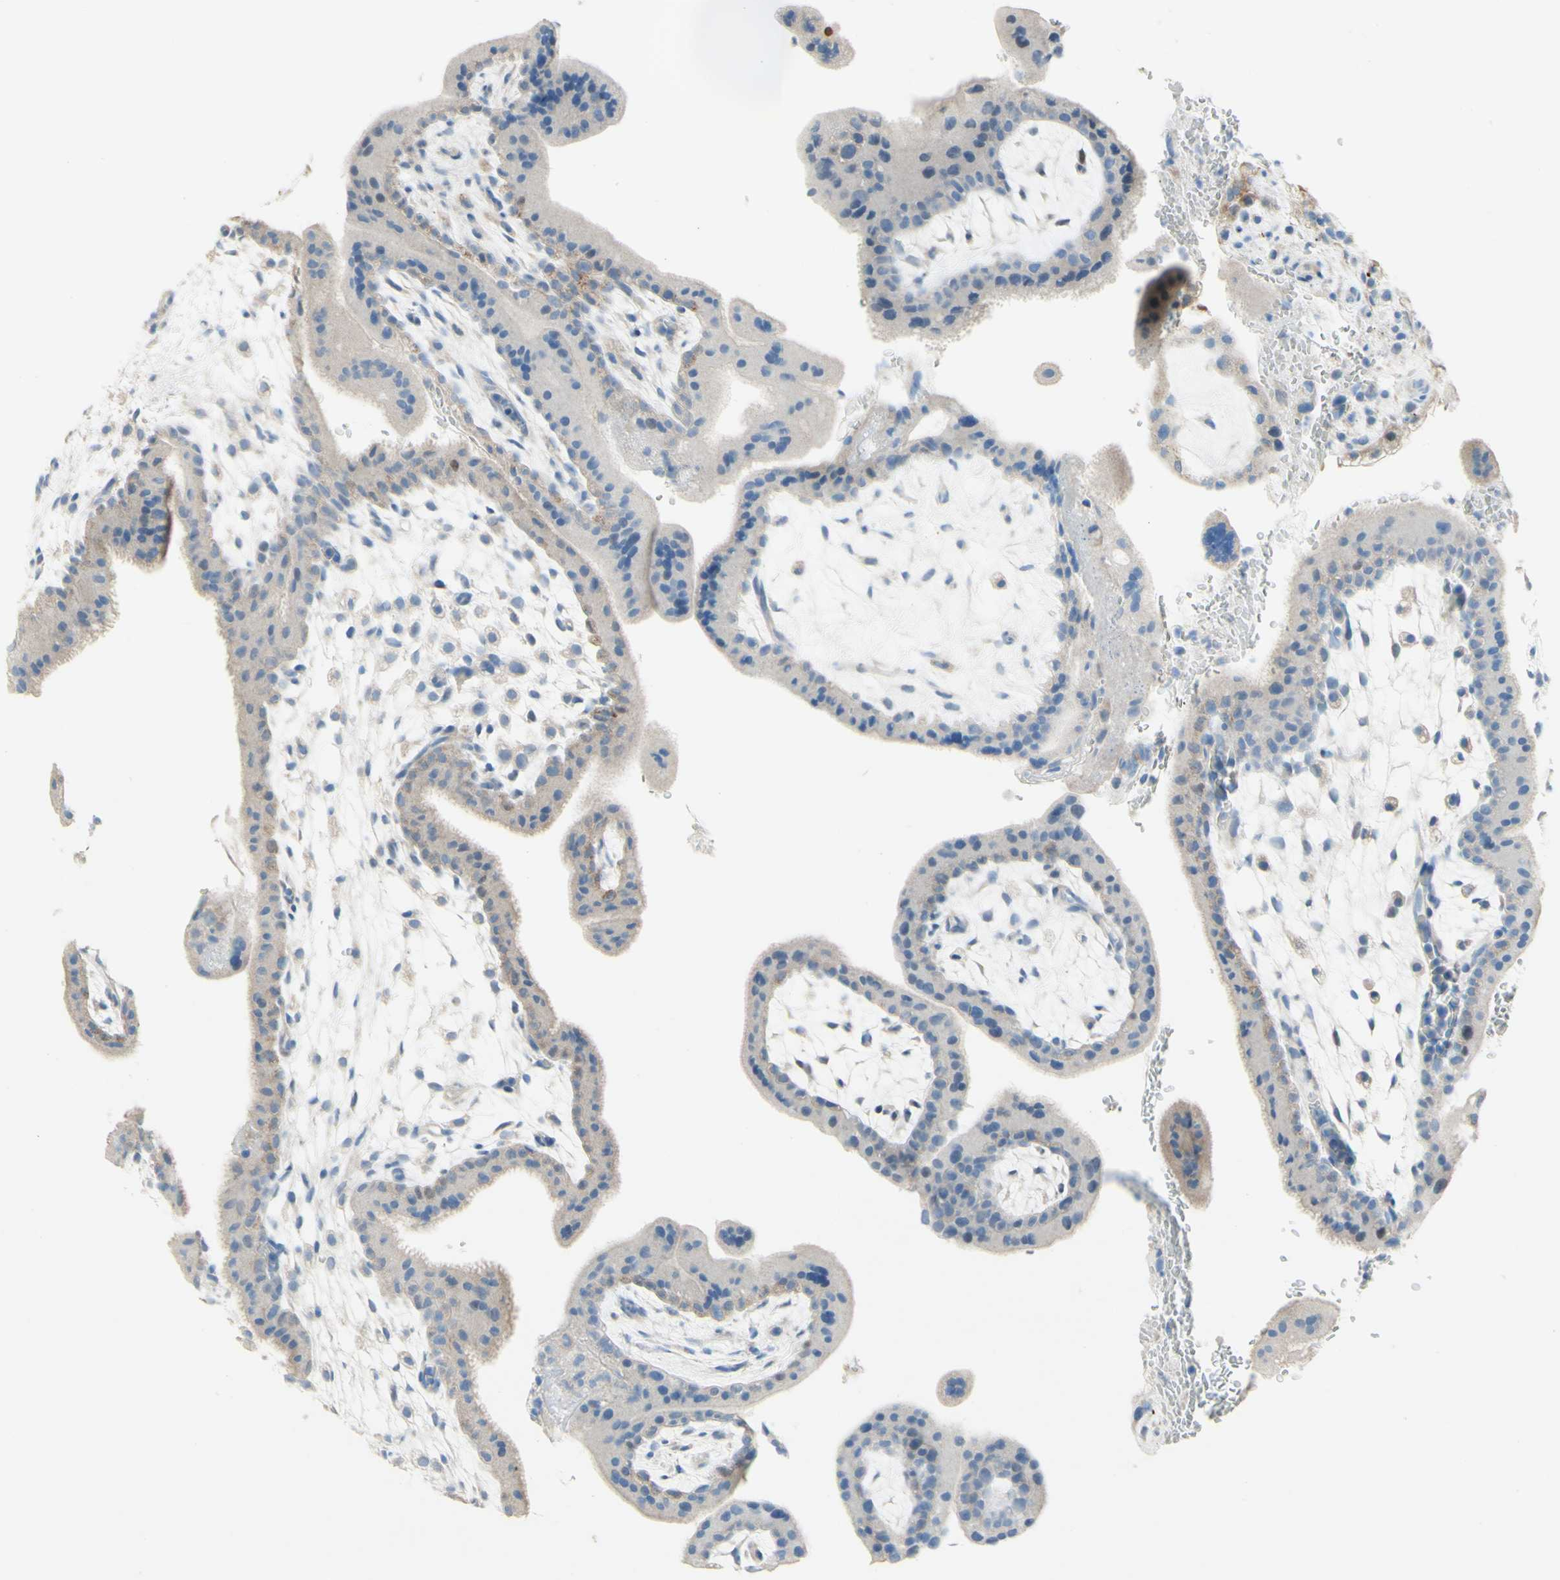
{"staining": {"intensity": "negative", "quantity": "none", "location": "none"}, "tissue": "placenta", "cell_type": "Trophoblastic cells", "image_type": "normal", "snomed": [{"axis": "morphology", "description": "Normal tissue, NOS"}, {"axis": "topography", "description": "Placenta"}], "caption": "DAB immunohistochemical staining of unremarkable placenta shows no significant positivity in trophoblastic cells. The staining was performed using DAB (3,3'-diaminobenzidine) to visualize the protein expression in brown, while the nuclei were stained in blue with hematoxylin (Magnification: 20x).", "gene": "ACADL", "patient": {"sex": "female", "age": 35}}